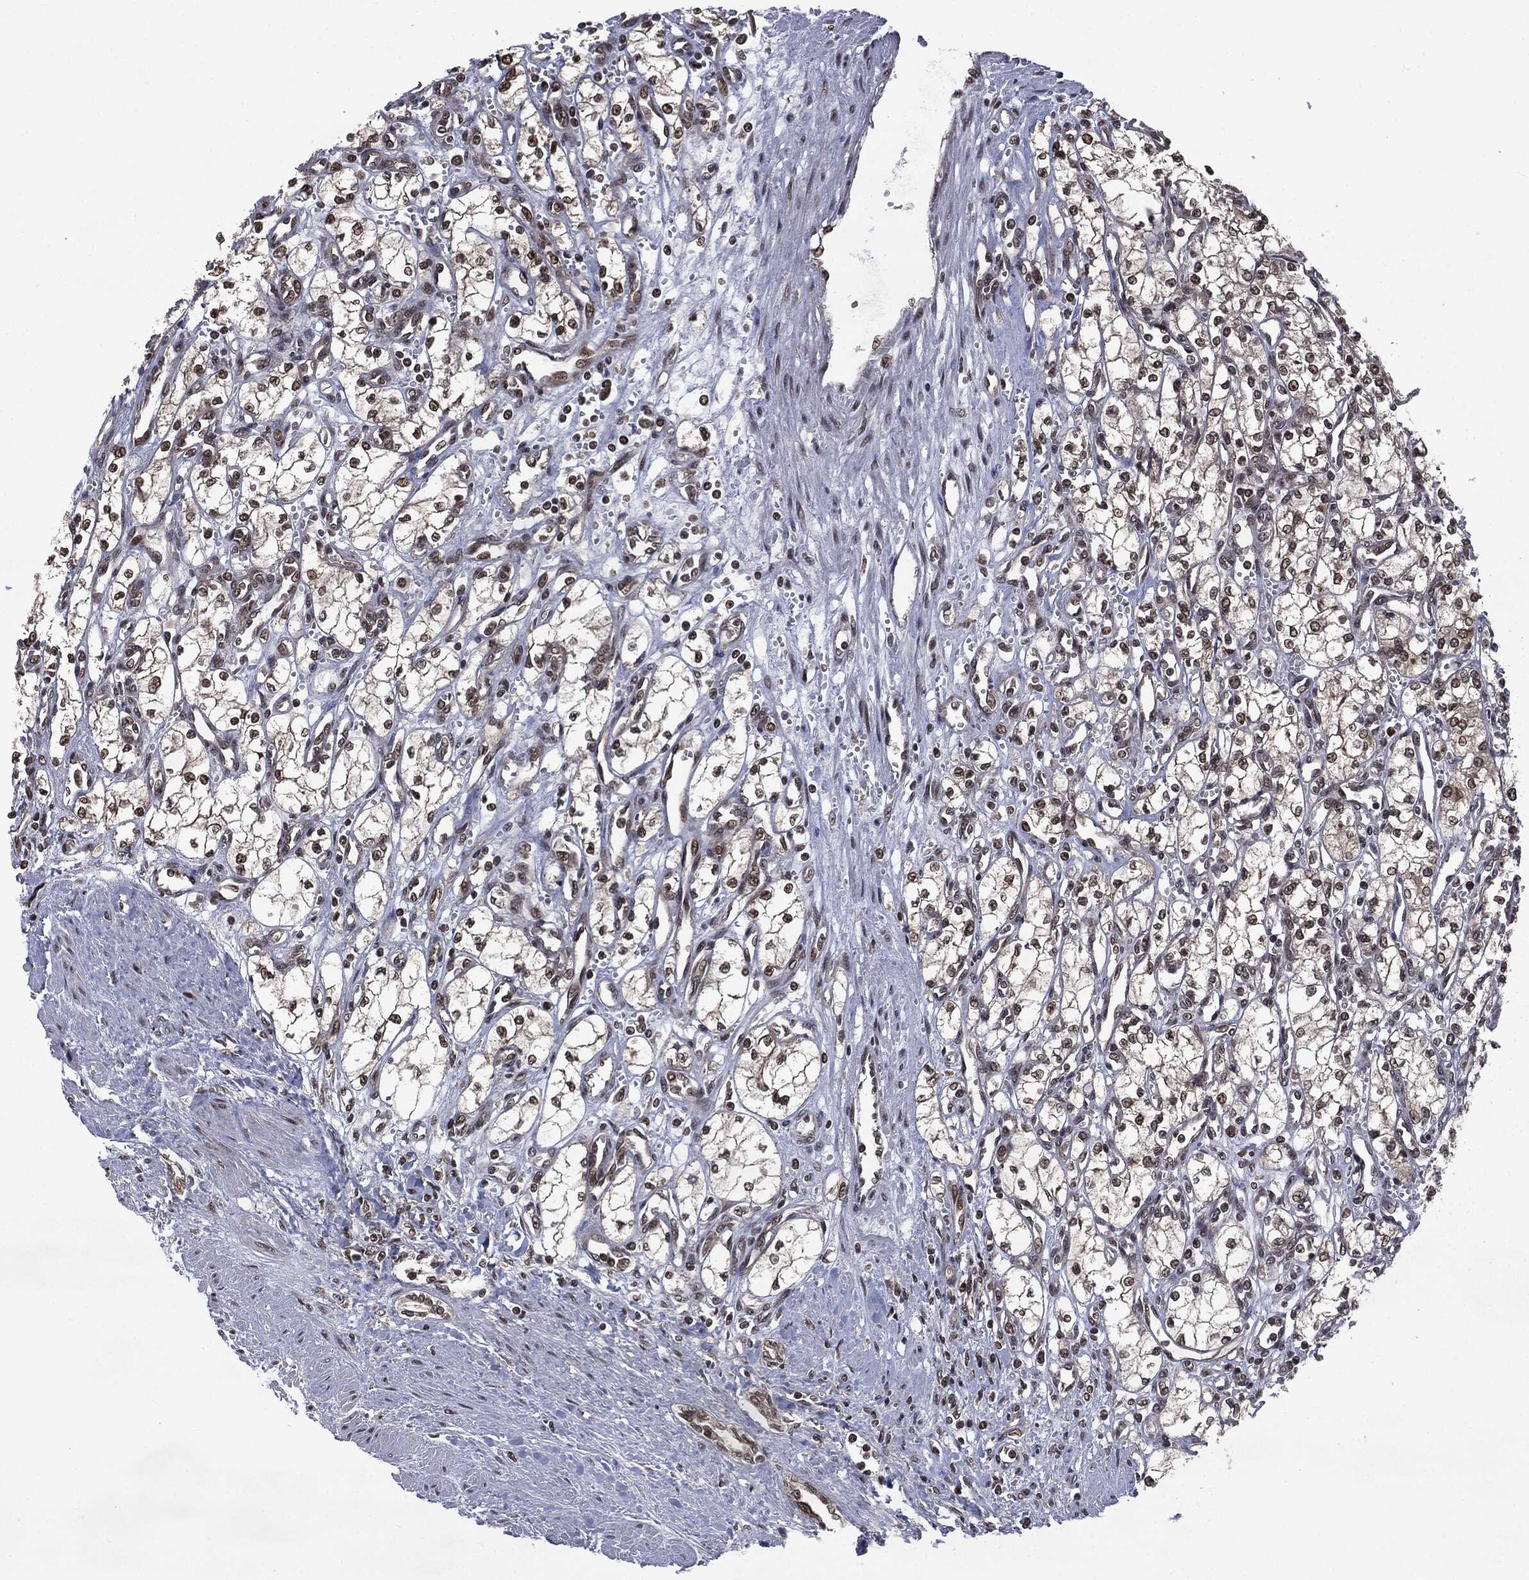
{"staining": {"intensity": "moderate", "quantity": ">75%", "location": "nuclear"}, "tissue": "renal cancer", "cell_type": "Tumor cells", "image_type": "cancer", "snomed": [{"axis": "morphology", "description": "Adenocarcinoma, NOS"}, {"axis": "topography", "description": "Kidney"}], "caption": "Renal cancer (adenocarcinoma) stained with DAB immunohistochemistry (IHC) reveals medium levels of moderate nuclear staining in approximately >75% of tumor cells.", "gene": "STAU2", "patient": {"sex": "male", "age": 59}}